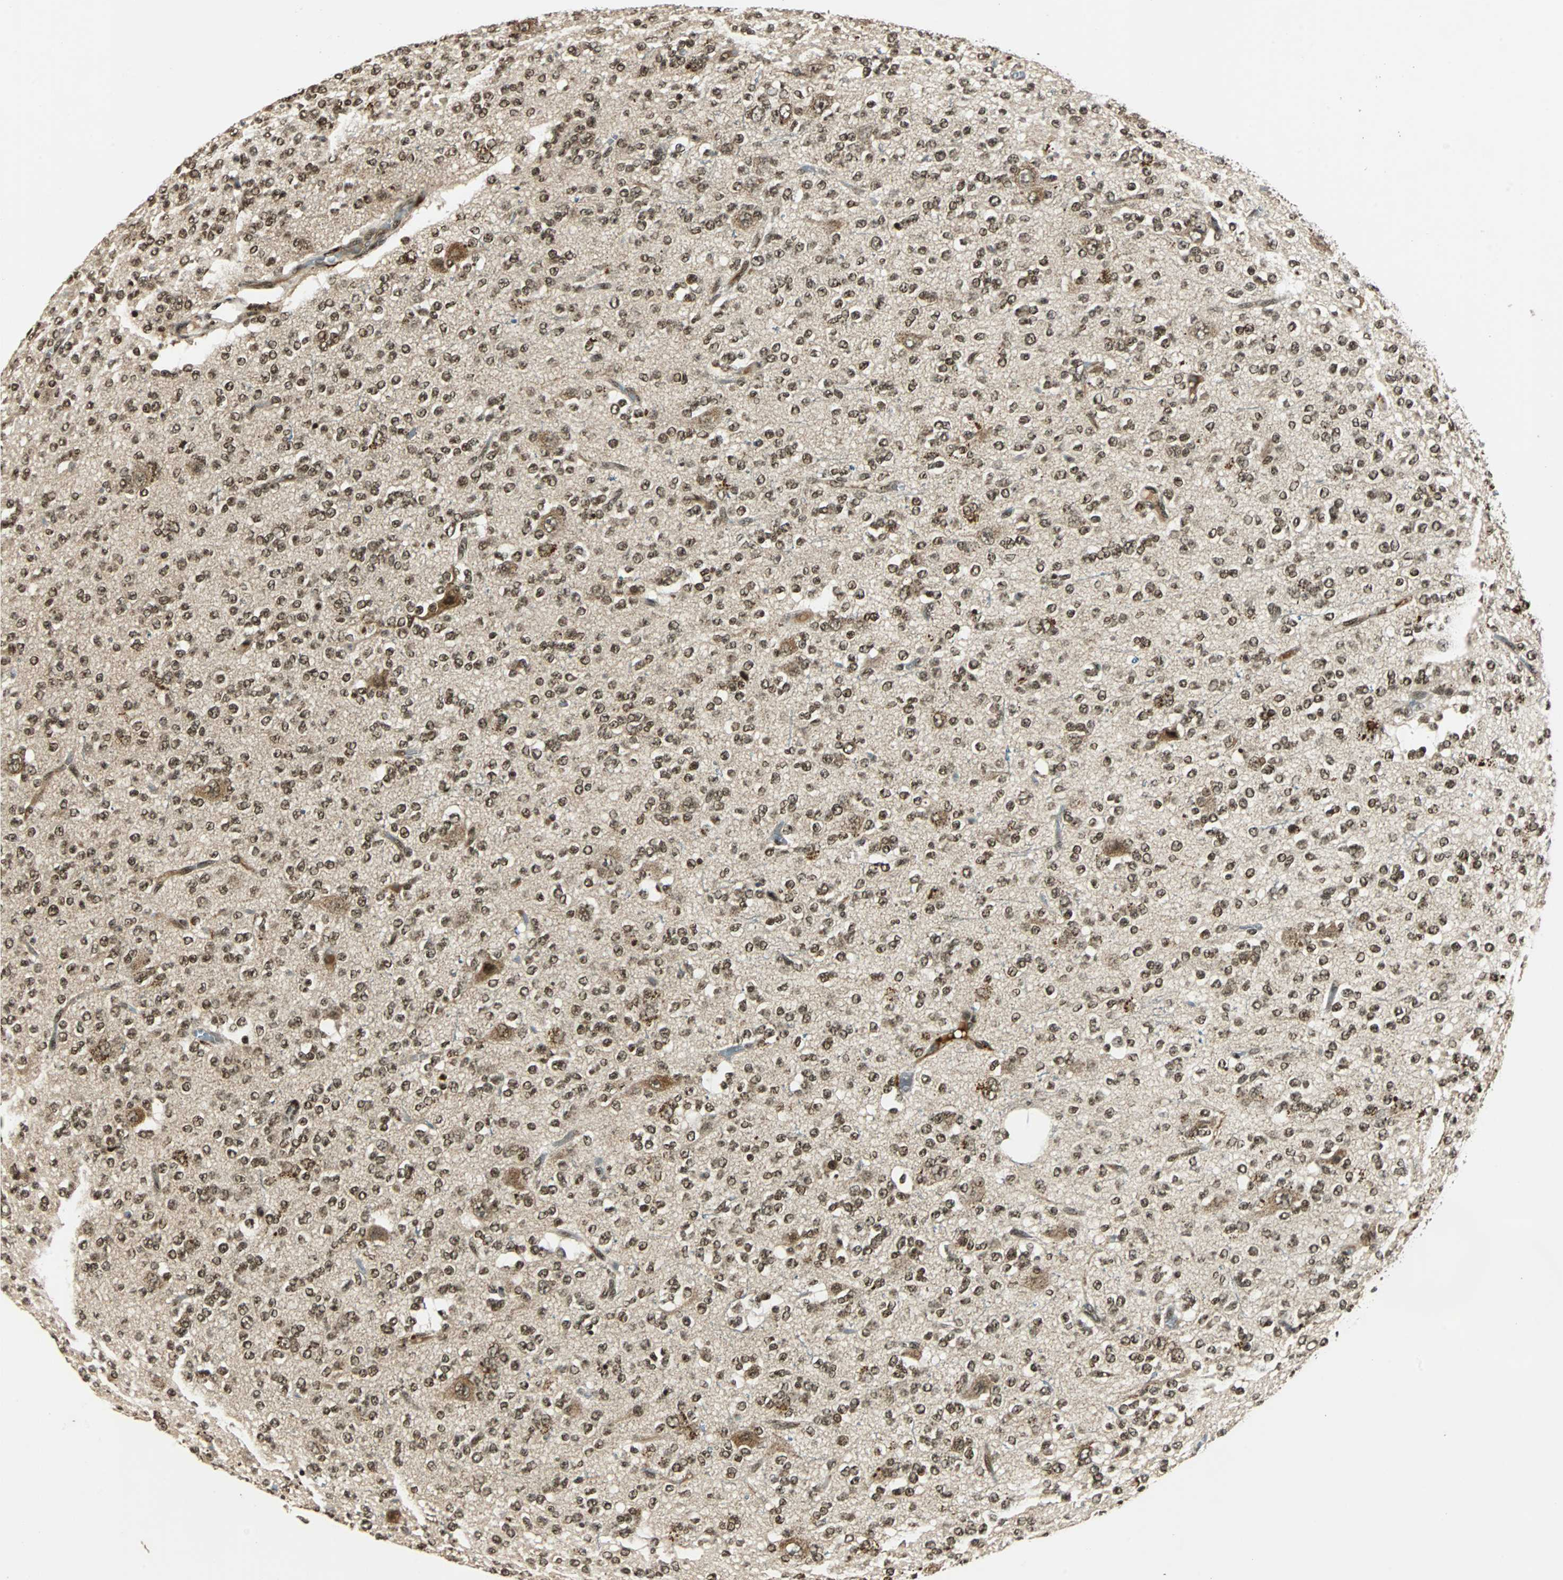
{"staining": {"intensity": "strong", "quantity": ">75%", "location": "nuclear"}, "tissue": "glioma", "cell_type": "Tumor cells", "image_type": "cancer", "snomed": [{"axis": "morphology", "description": "Glioma, malignant, Low grade"}, {"axis": "topography", "description": "Brain"}], "caption": "Tumor cells demonstrate high levels of strong nuclear positivity in about >75% of cells in human malignant glioma (low-grade). Nuclei are stained in blue.", "gene": "TAF5", "patient": {"sex": "male", "age": 38}}